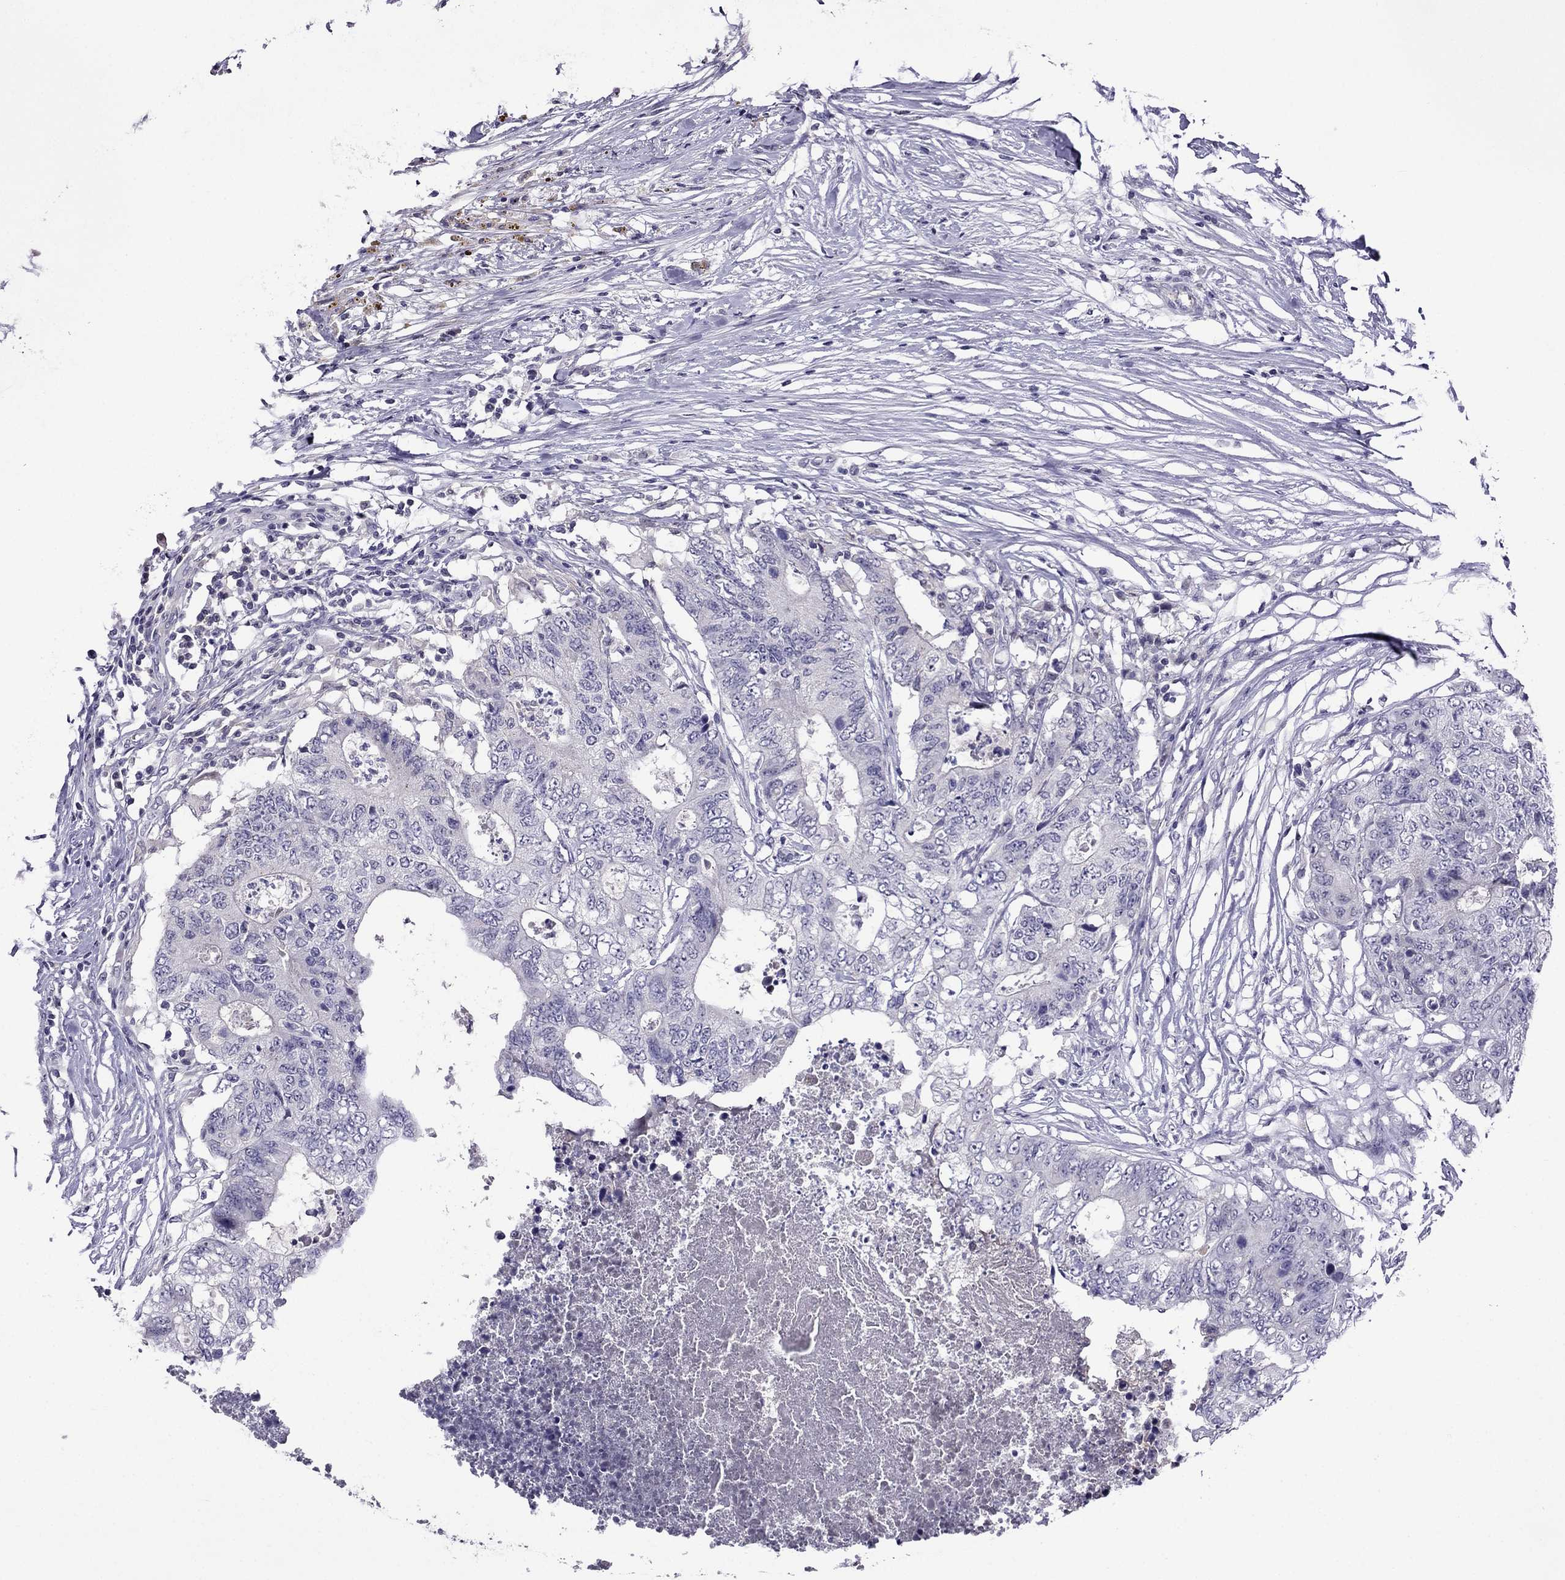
{"staining": {"intensity": "negative", "quantity": "none", "location": "none"}, "tissue": "colorectal cancer", "cell_type": "Tumor cells", "image_type": "cancer", "snomed": [{"axis": "morphology", "description": "Adenocarcinoma, NOS"}, {"axis": "topography", "description": "Colon"}], "caption": "Immunohistochemical staining of human colorectal cancer exhibits no significant expression in tumor cells.", "gene": "SPTBN4", "patient": {"sex": "female", "age": 48}}